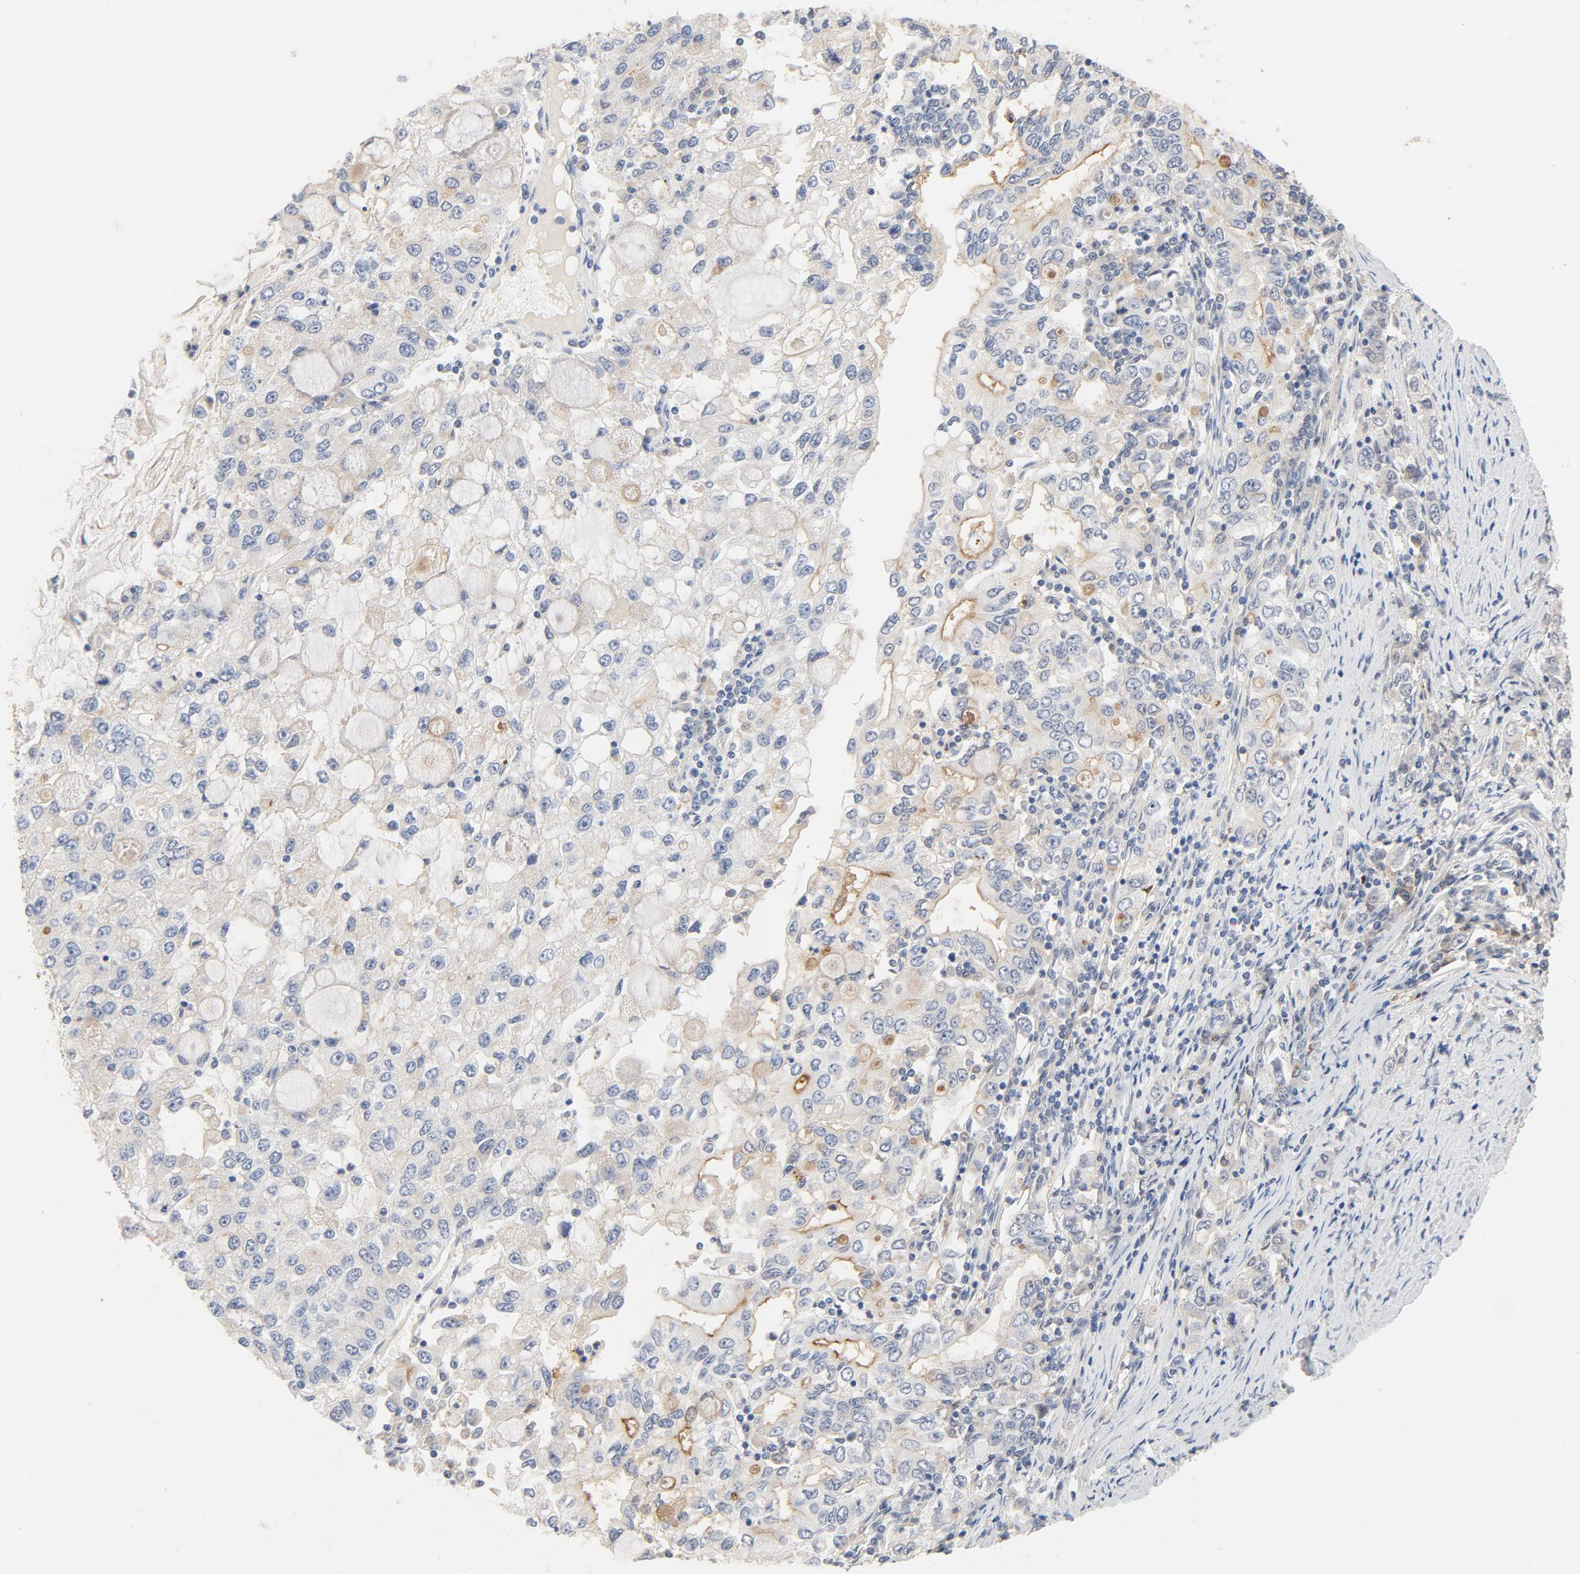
{"staining": {"intensity": "weak", "quantity": "25%-75%", "location": "cytoplasmic/membranous"}, "tissue": "stomach cancer", "cell_type": "Tumor cells", "image_type": "cancer", "snomed": [{"axis": "morphology", "description": "Adenocarcinoma, NOS"}, {"axis": "topography", "description": "Stomach, lower"}], "caption": "Tumor cells reveal weak cytoplasmic/membranous staining in about 25%-75% of cells in stomach adenocarcinoma. The protein of interest is stained brown, and the nuclei are stained in blue (DAB (3,3'-diaminobenzidine) IHC with brightfield microscopy, high magnification).", "gene": "STAT1", "patient": {"sex": "female", "age": 72}}